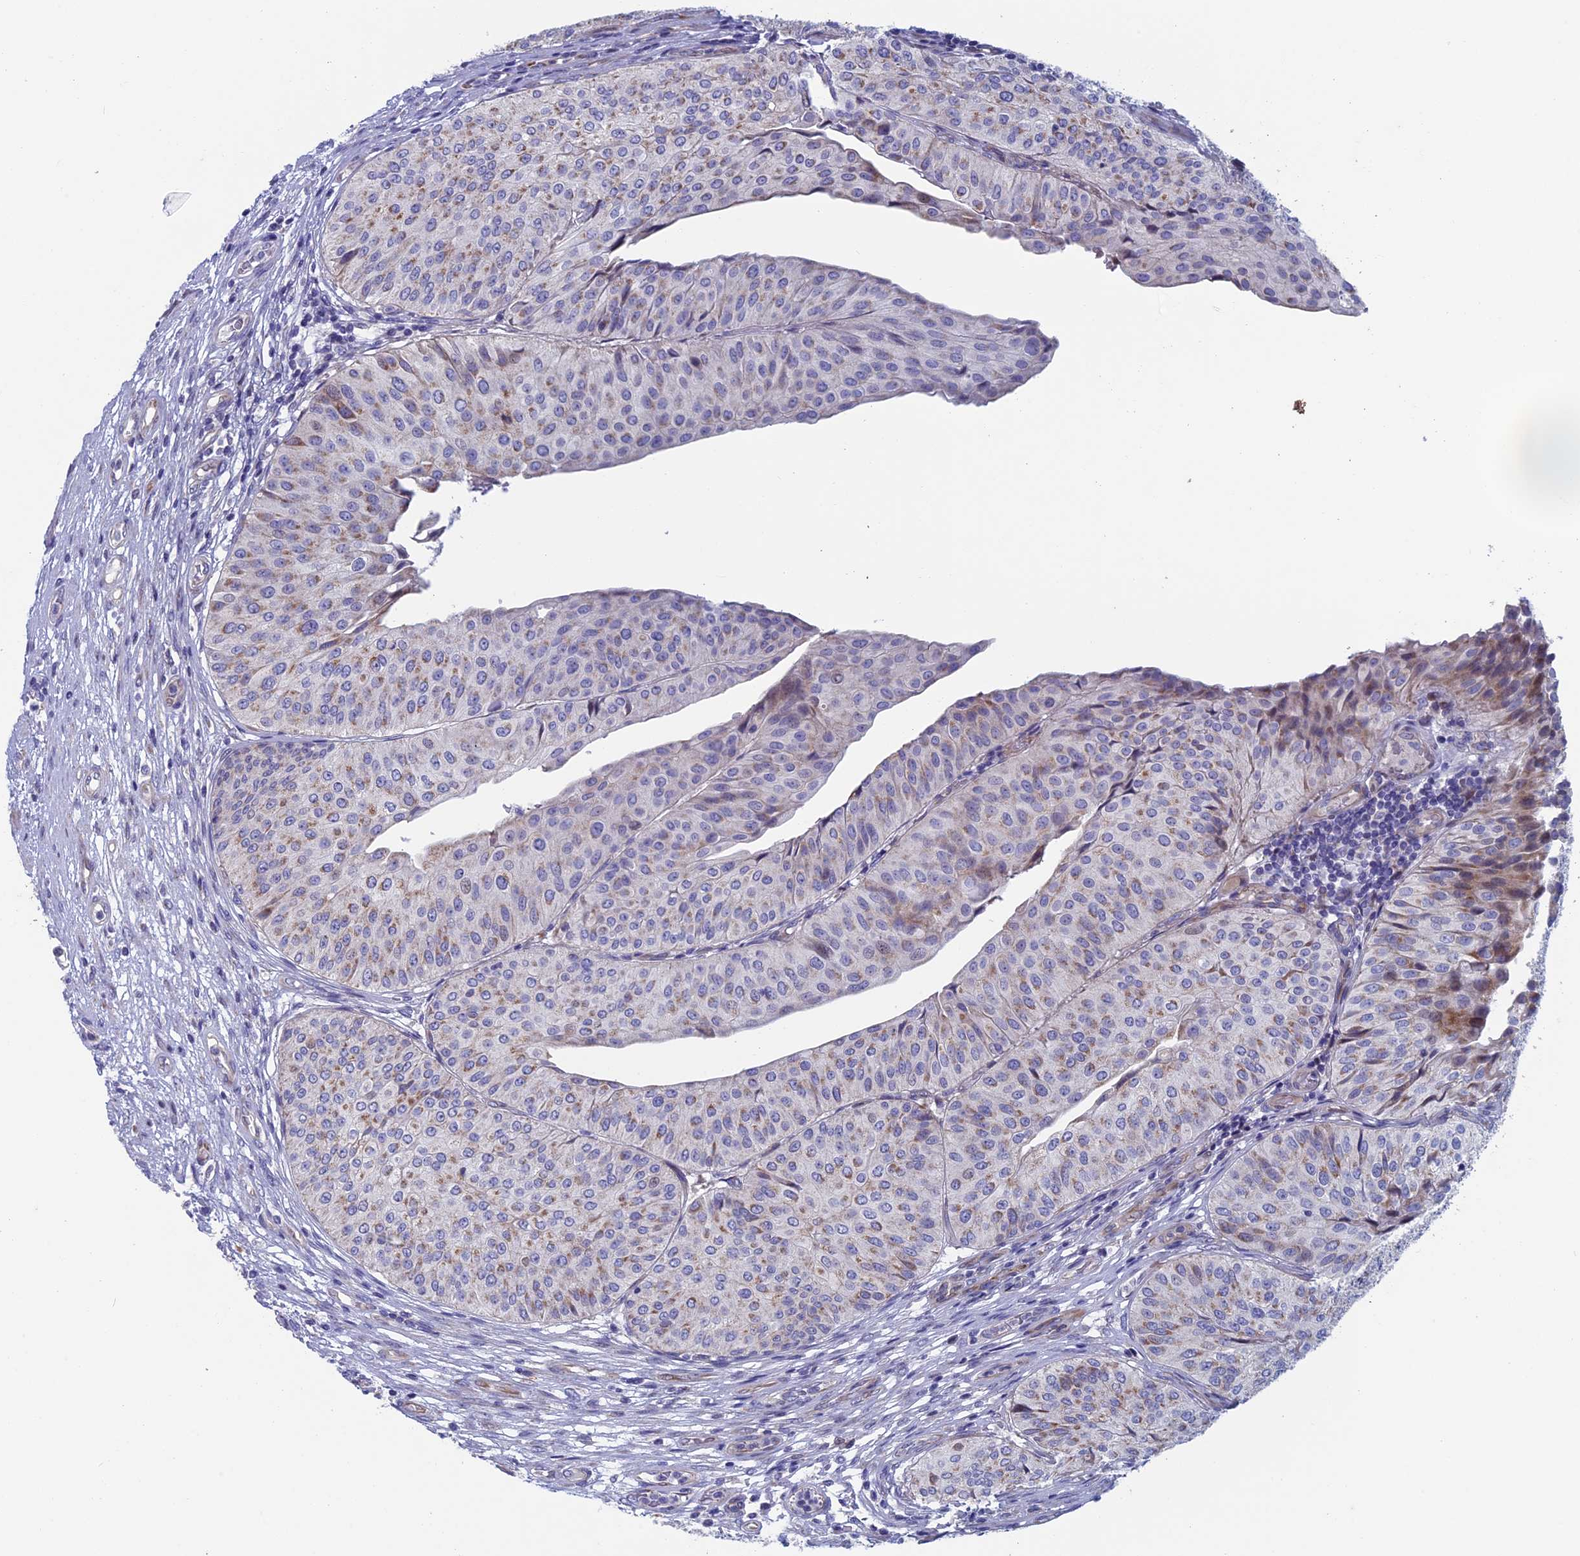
{"staining": {"intensity": "weak", "quantity": "25%-75%", "location": "cytoplasmic/membranous"}, "tissue": "urothelial cancer", "cell_type": "Tumor cells", "image_type": "cancer", "snomed": [{"axis": "morphology", "description": "Urothelial carcinoma, Low grade"}, {"axis": "topography", "description": "Urinary bladder"}], "caption": "Urothelial cancer stained with a brown dye shows weak cytoplasmic/membranous positive positivity in about 25%-75% of tumor cells.", "gene": "NIBAN3", "patient": {"sex": "male", "age": 67}}